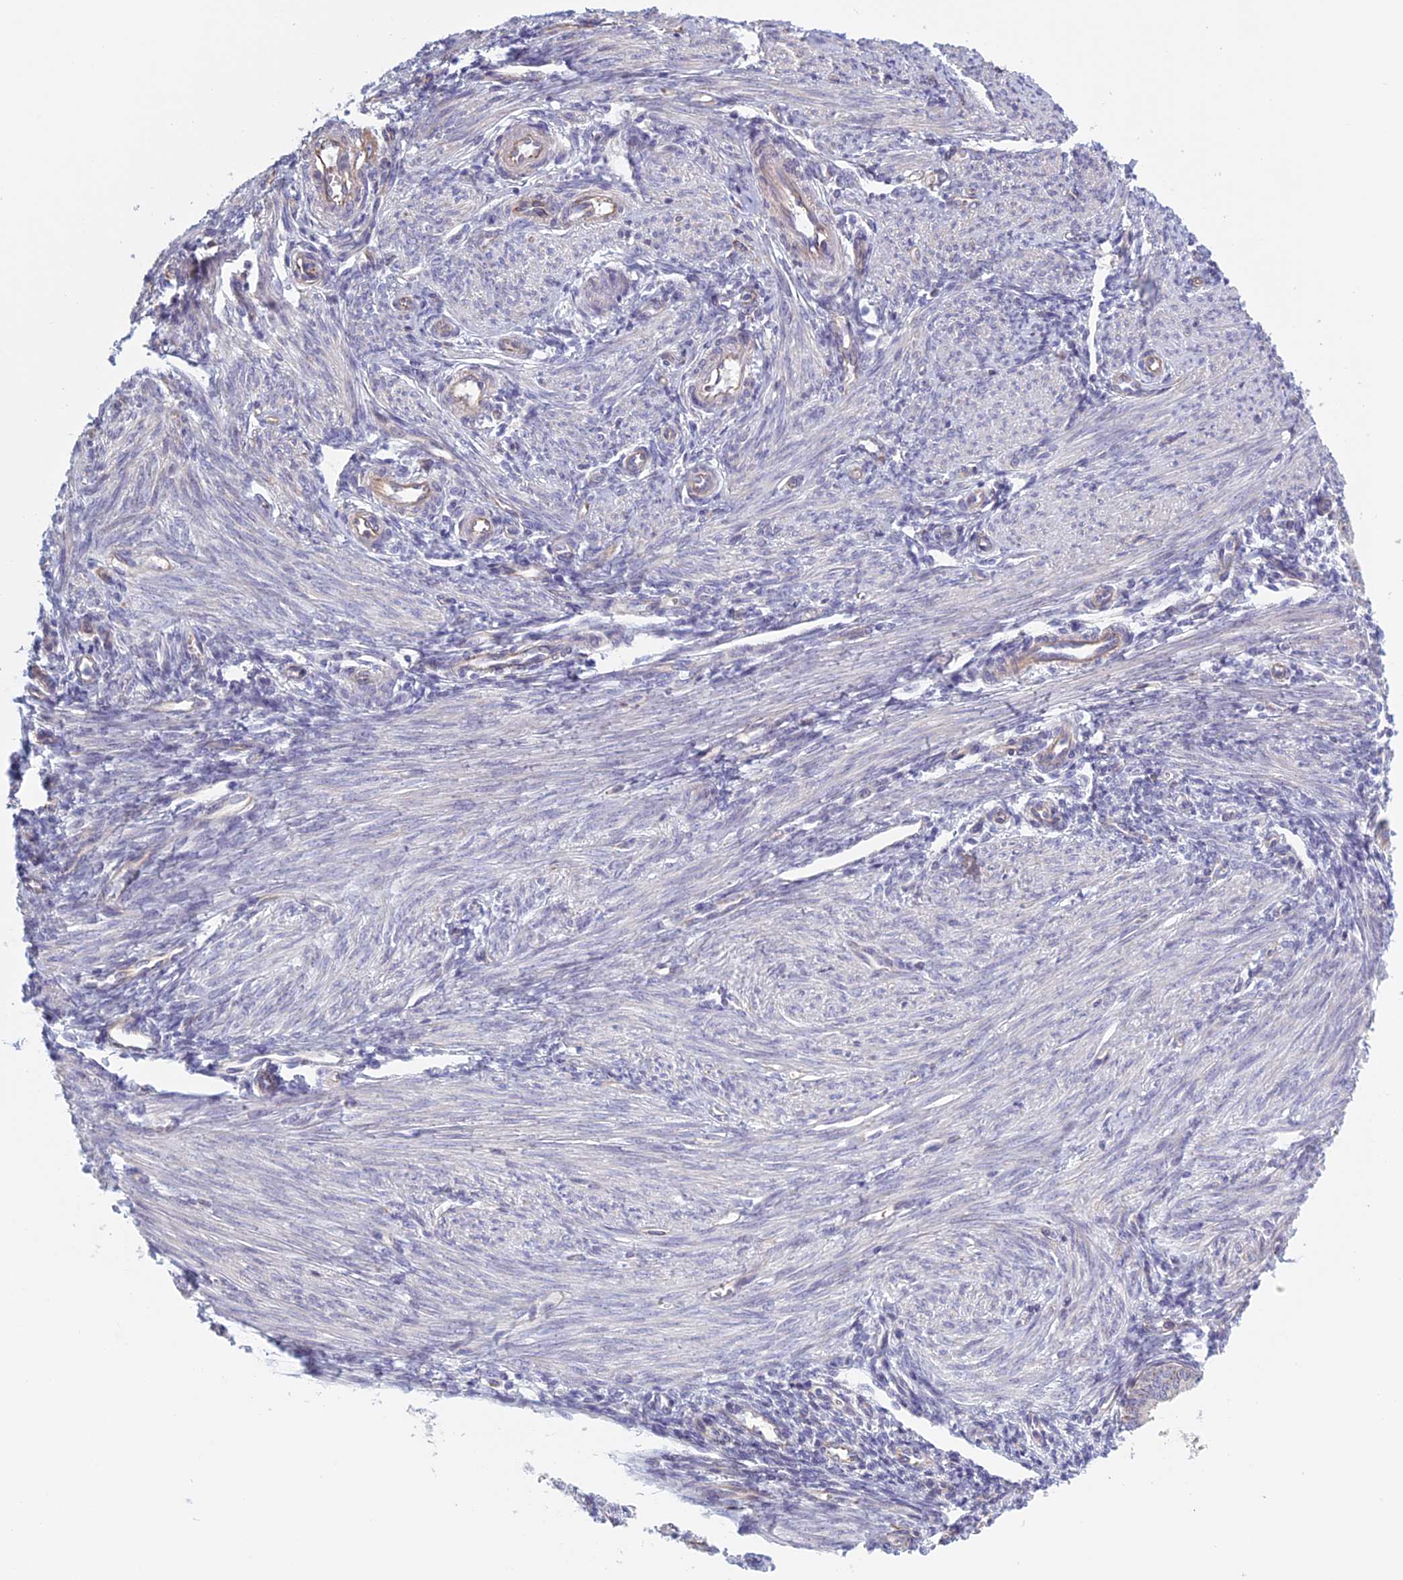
{"staining": {"intensity": "negative", "quantity": "none", "location": "none"}, "tissue": "endometrium", "cell_type": "Cells in endometrial stroma", "image_type": "normal", "snomed": [{"axis": "morphology", "description": "Normal tissue, NOS"}, {"axis": "topography", "description": "Uterus"}, {"axis": "topography", "description": "Endometrium"}], "caption": "Immunohistochemistry of benign human endometrium exhibits no staining in cells in endometrial stroma.", "gene": "BCL2L10", "patient": {"sex": "female", "age": 48}}